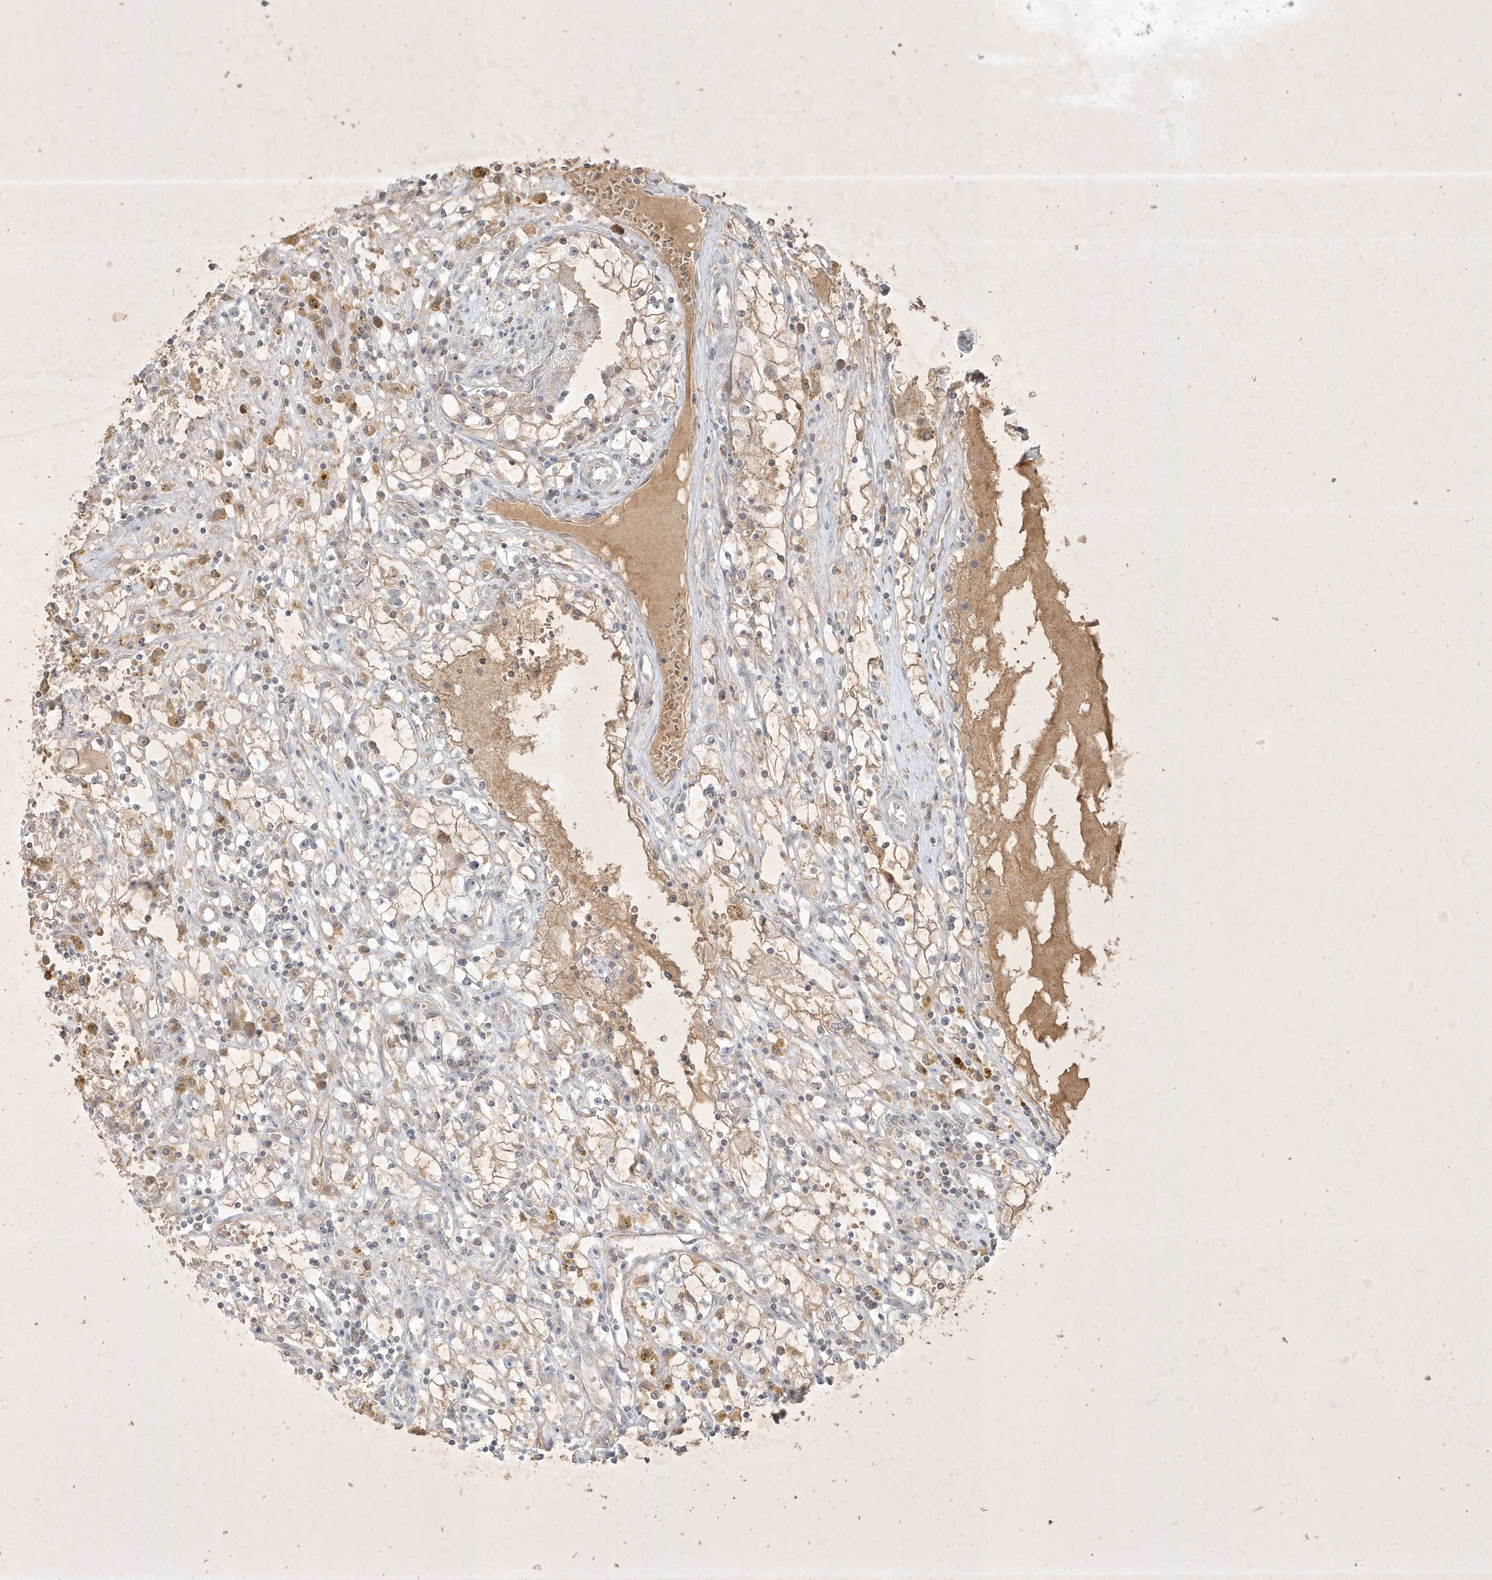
{"staining": {"intensity": "weak", "quantity": "25%-75%", "location": "cytoplasmic/membranous"}, "tissue": "renal cancer", "cell_type": "Tumor cells", "image_type": "cancer", "snomed": [{"axis": "morphology", "description": "Adenocarcinoma, NOS"}, {"axis": "topography", "description": "Kidney"}], "caption": "Immunohistochemical staining of renal adenocarcinoma reveals low levels of weak cytoplasmic/membranous staining in about 25%-75% of tumor cells. Immunohistochemistry stains the protein of interest in brown and the nuclei are stained blue.", "gene": "BOD1", "patient": {"sex": "male", "age": 56}}